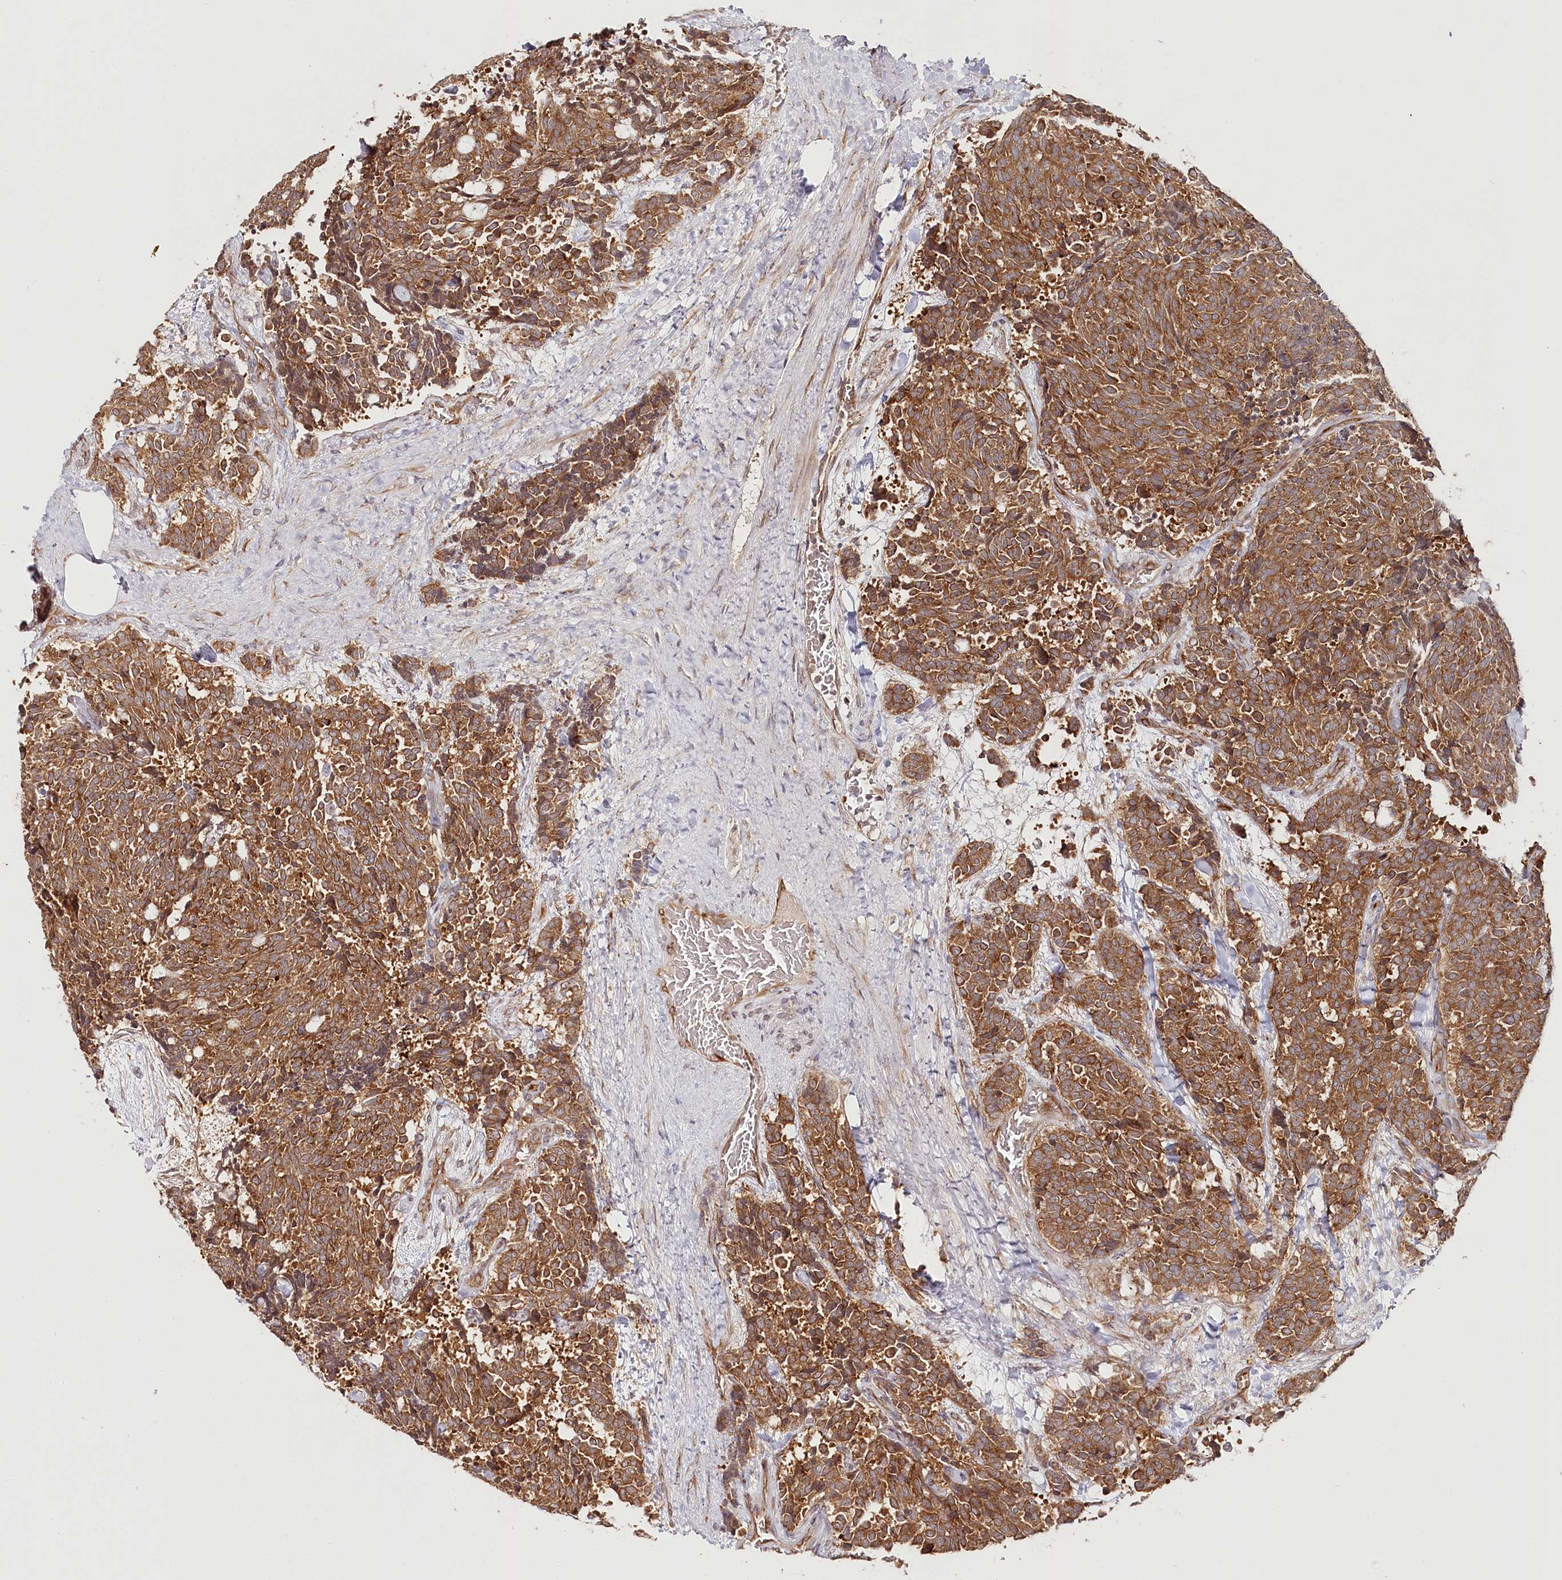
{"staining": {"intensity": "strong", "quantity": ">75%", "location": "cytoplasmic/membranous"}, "tissue": "carcinoid", "cell_type": "Tumor cells", "image_type": "cancer", "snomed": [{"axis": "morphology", "description": "Carcinoid, malignant, NOS"}, {"axis": "topography", "description": "Pancreas"}], "caption": "Tumor cells reveal high levels of strong cytoplasmic/membranous staining in approximately >75% of cells in carcinoid.", "gene": "OTUD4", "patient": {"sex": "female", "age": 54}}